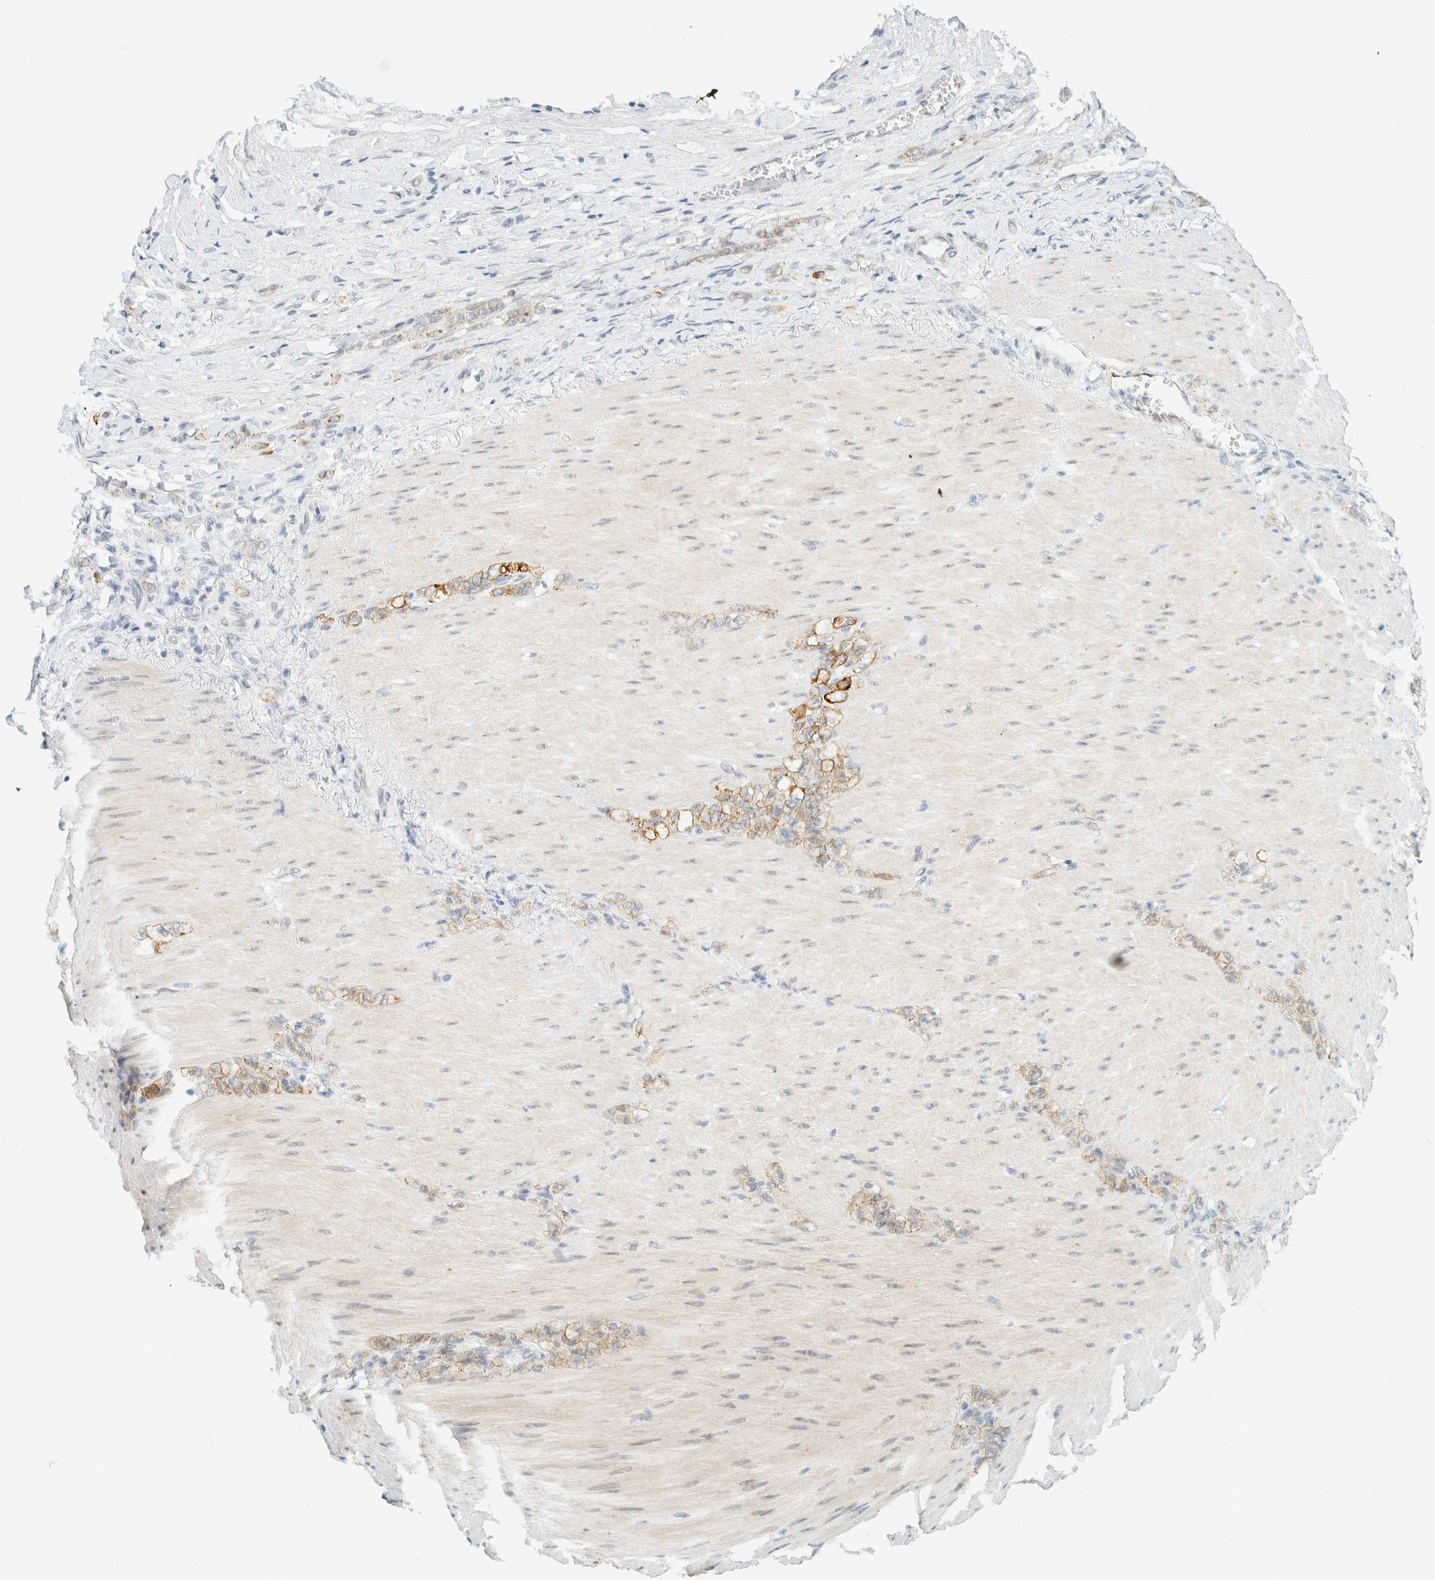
{"staining": {"intensity": "weak", "quantity": "25%-75%", "location": "cytoplasmic/membranous"}, "tissue": "stomach cancer", "cell_type": "Tumor cells", "image_type": "cancer", "snomed": [{"axis": "morphology", "description": "Normal tissue, NOS"}, {"axis": "morphology", "description": "Adenocarcinoma, NOS"}, {"axis": "topography", "description": "Stomach"}], "caption": "A low amount of weak cytoplasmic/membranous expression is identified in about 25%-75% of tumor cells in stomach cancer tissue.", "gene": "C1QTNF12", "patient": {"sex": "male", "age": 82}}